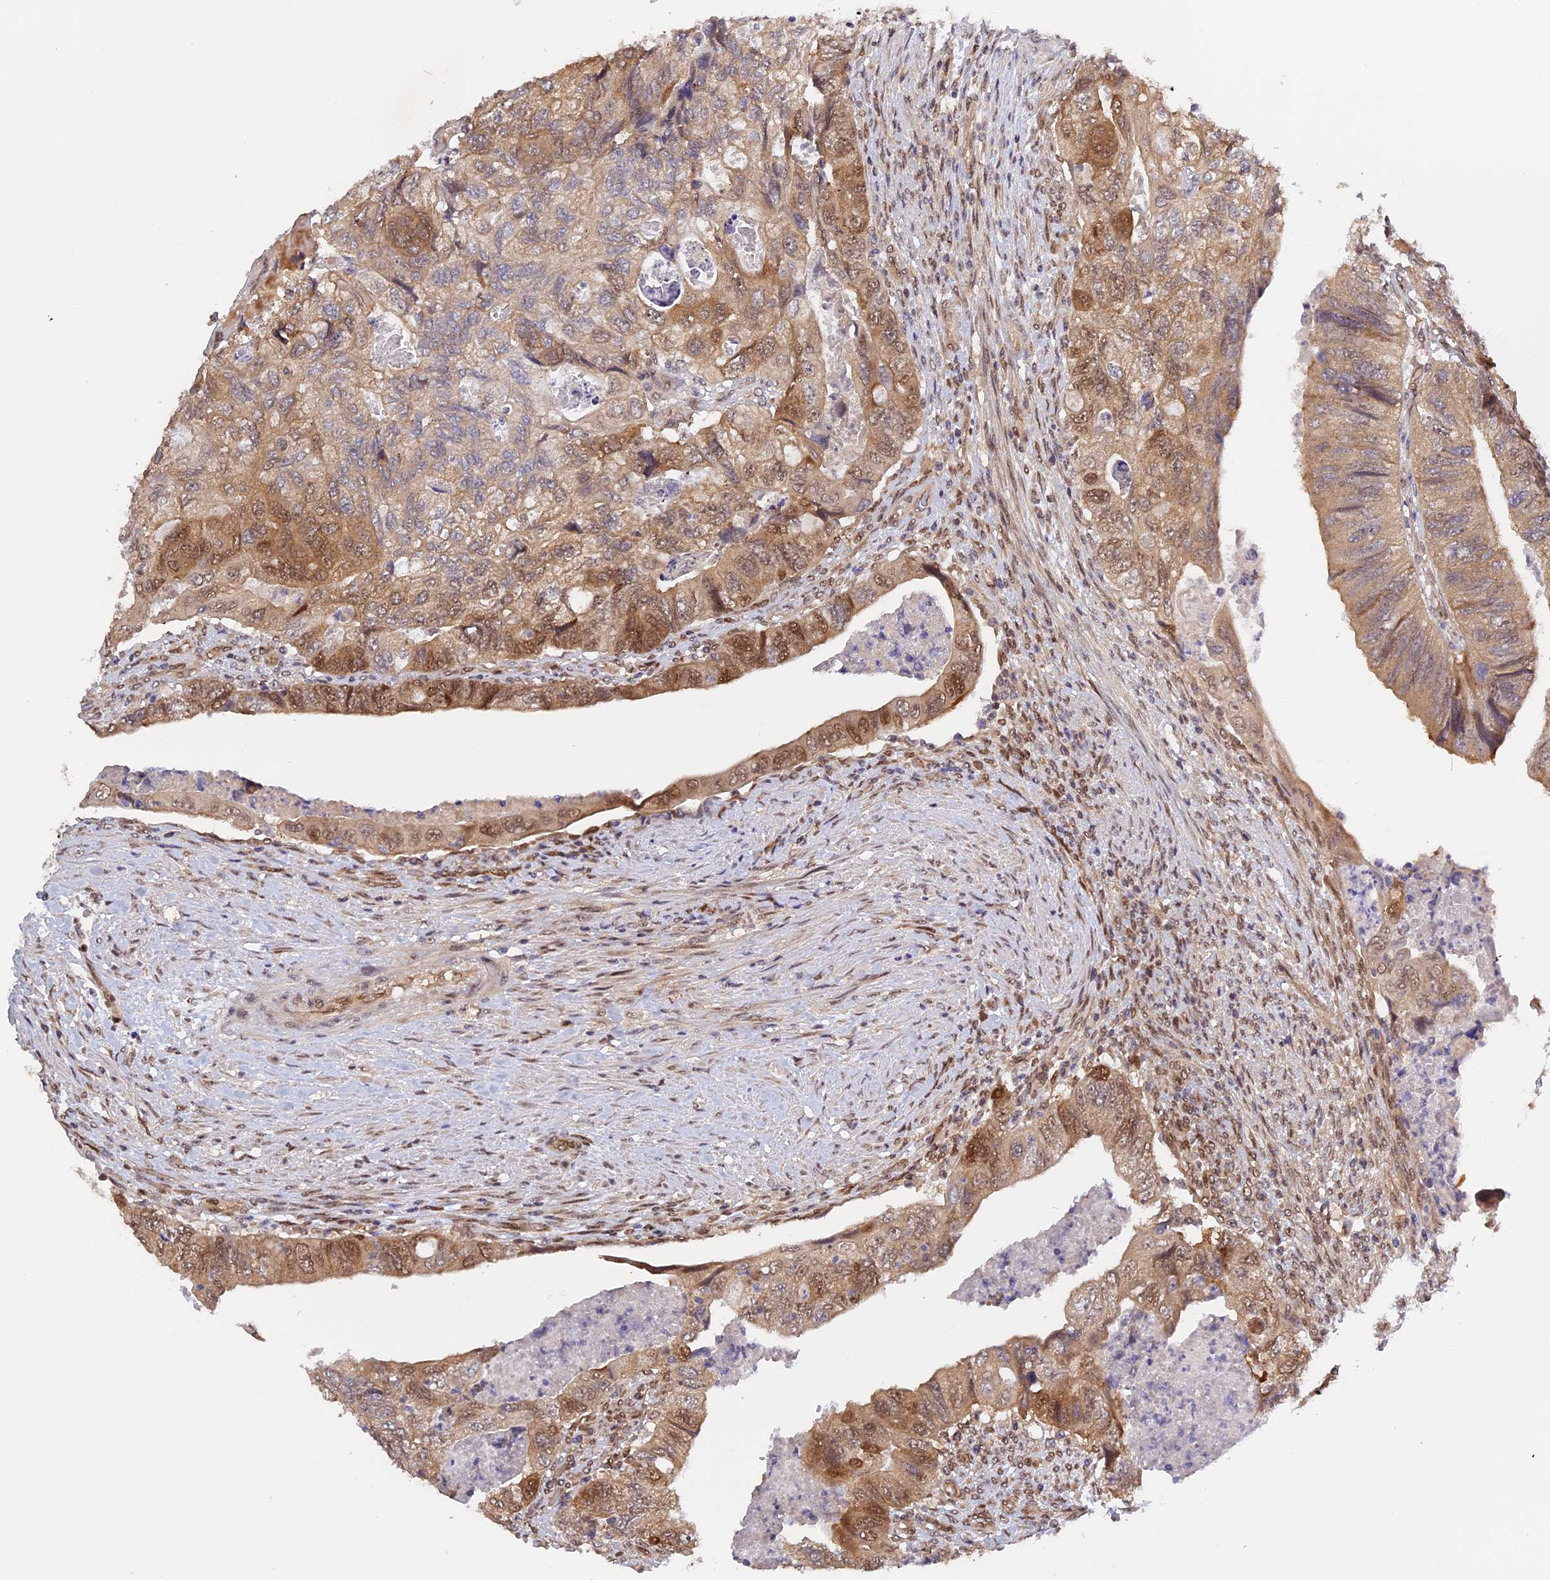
{"staining": {"intensity": "moderate", "quantity": ">75%", "location": "cytoplasmic/membranous,nuclear"}, "tissue": "colorectal cancer", "cell_type": "Tumor cells", "image_type": "cancer", "snomed": [{"axis": "morphology", "description": "Adenocarcinoma, NOS"}, {"axis": "topography", "description": "Rectum"}], "caption": "Immunohistochemical staining of colorectal cancer displays moderate cytoplasmic/membranous and nuclear protein expression in approximately >75% of tumor cells. The staining is performed using DAB (3,3'-diaminobenzidine) brown chromogen to label protein expression. The nuclei are counter-stained blue using hematoxylin.", "gene": "ZNF428", "patient": {"sex": "male", "age": 63}}